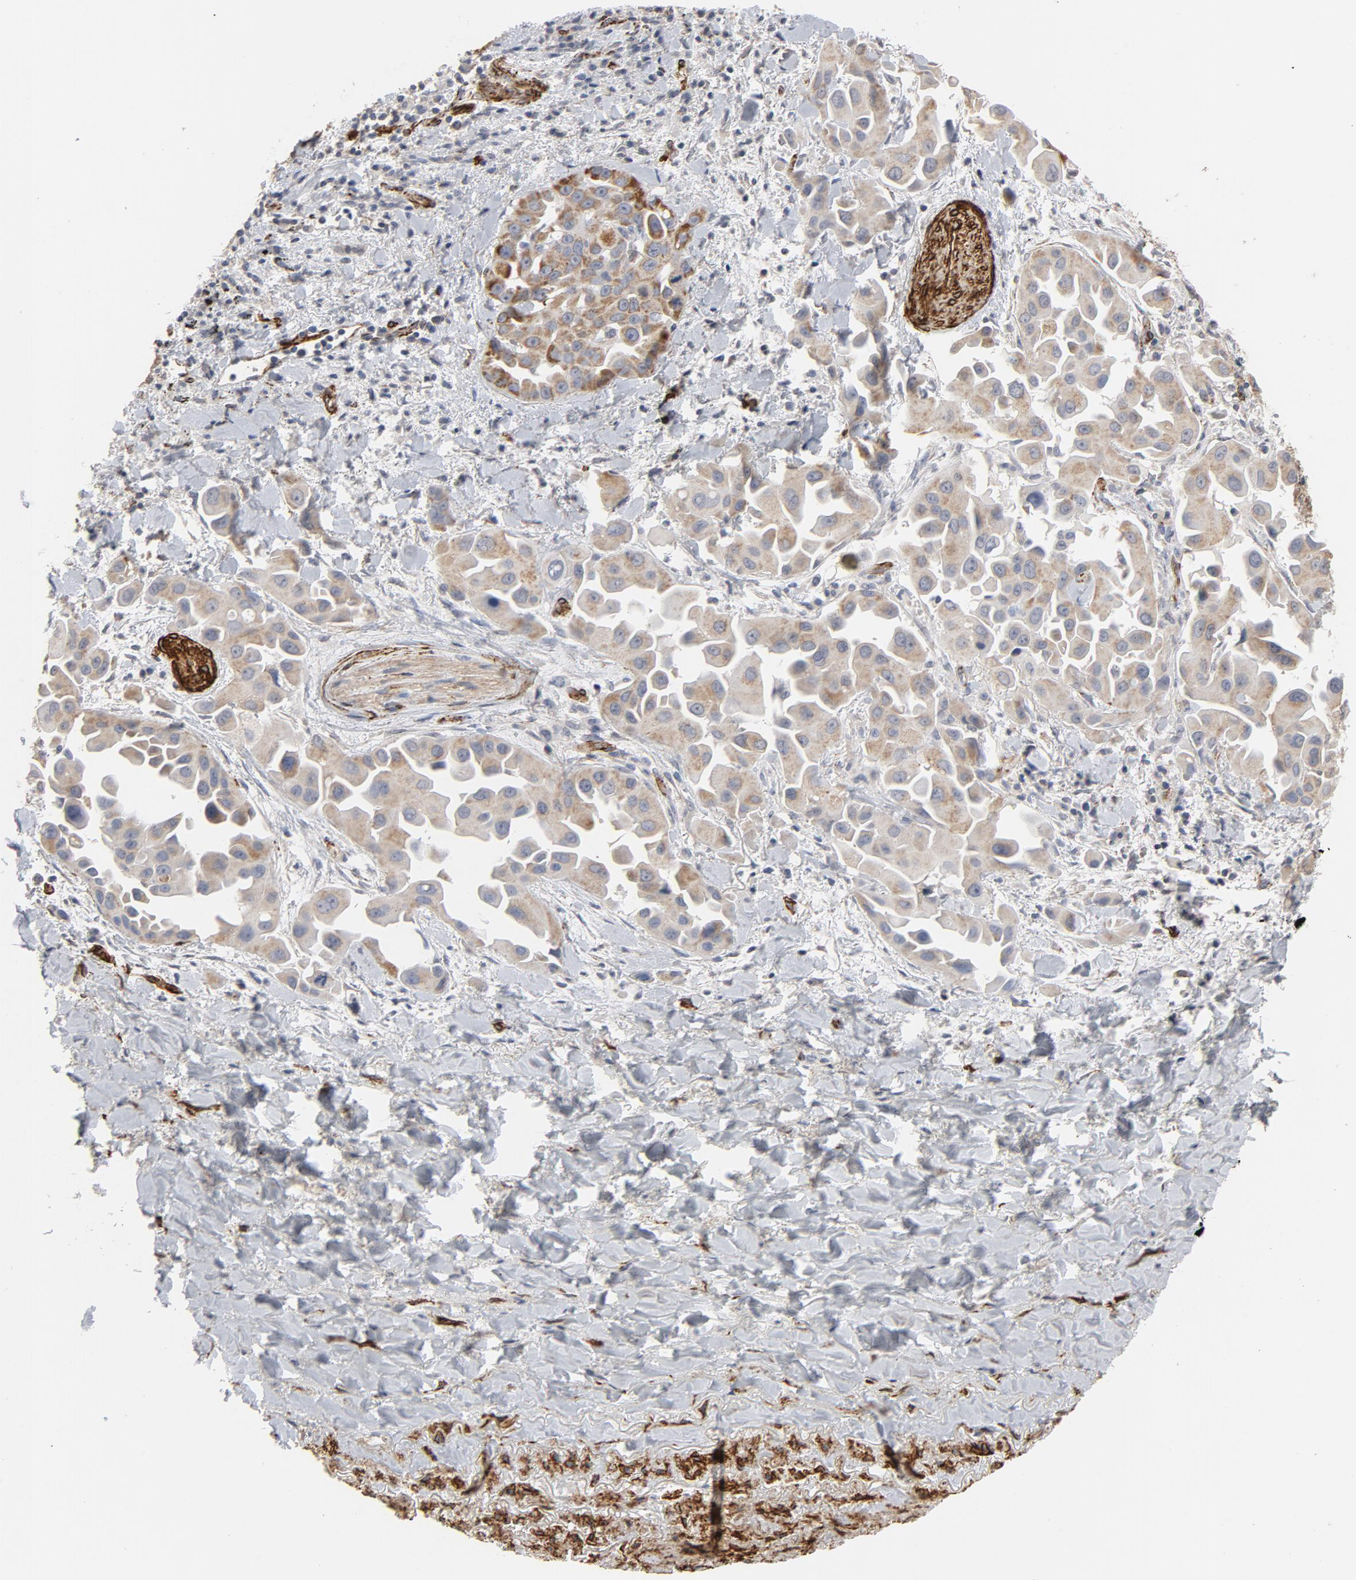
{"staining": {"intensity": "moderate", "quantity": ">75%", "location": "cytoplasmic/membranous"}, "tissue": "lung cancer", "cell_type": "Tumor cells", "image_type": "cancer", "snomed": [{"axis": "morphology", "description": "Normal tissue, NOS"}, {"axis": "morphology", "description": "Adenocarcinoma, NOS"}, {"axis": "topography", "description": "Bronchus"}], "caption": "Protein staining of adenocarcinoma (lung) tissue exhibits moderate cytoplasmic/membranous positivity in approximately >75% of tumor cells.", "gene": "GNG2", "patient": {"sex": "male", "age": 68}}